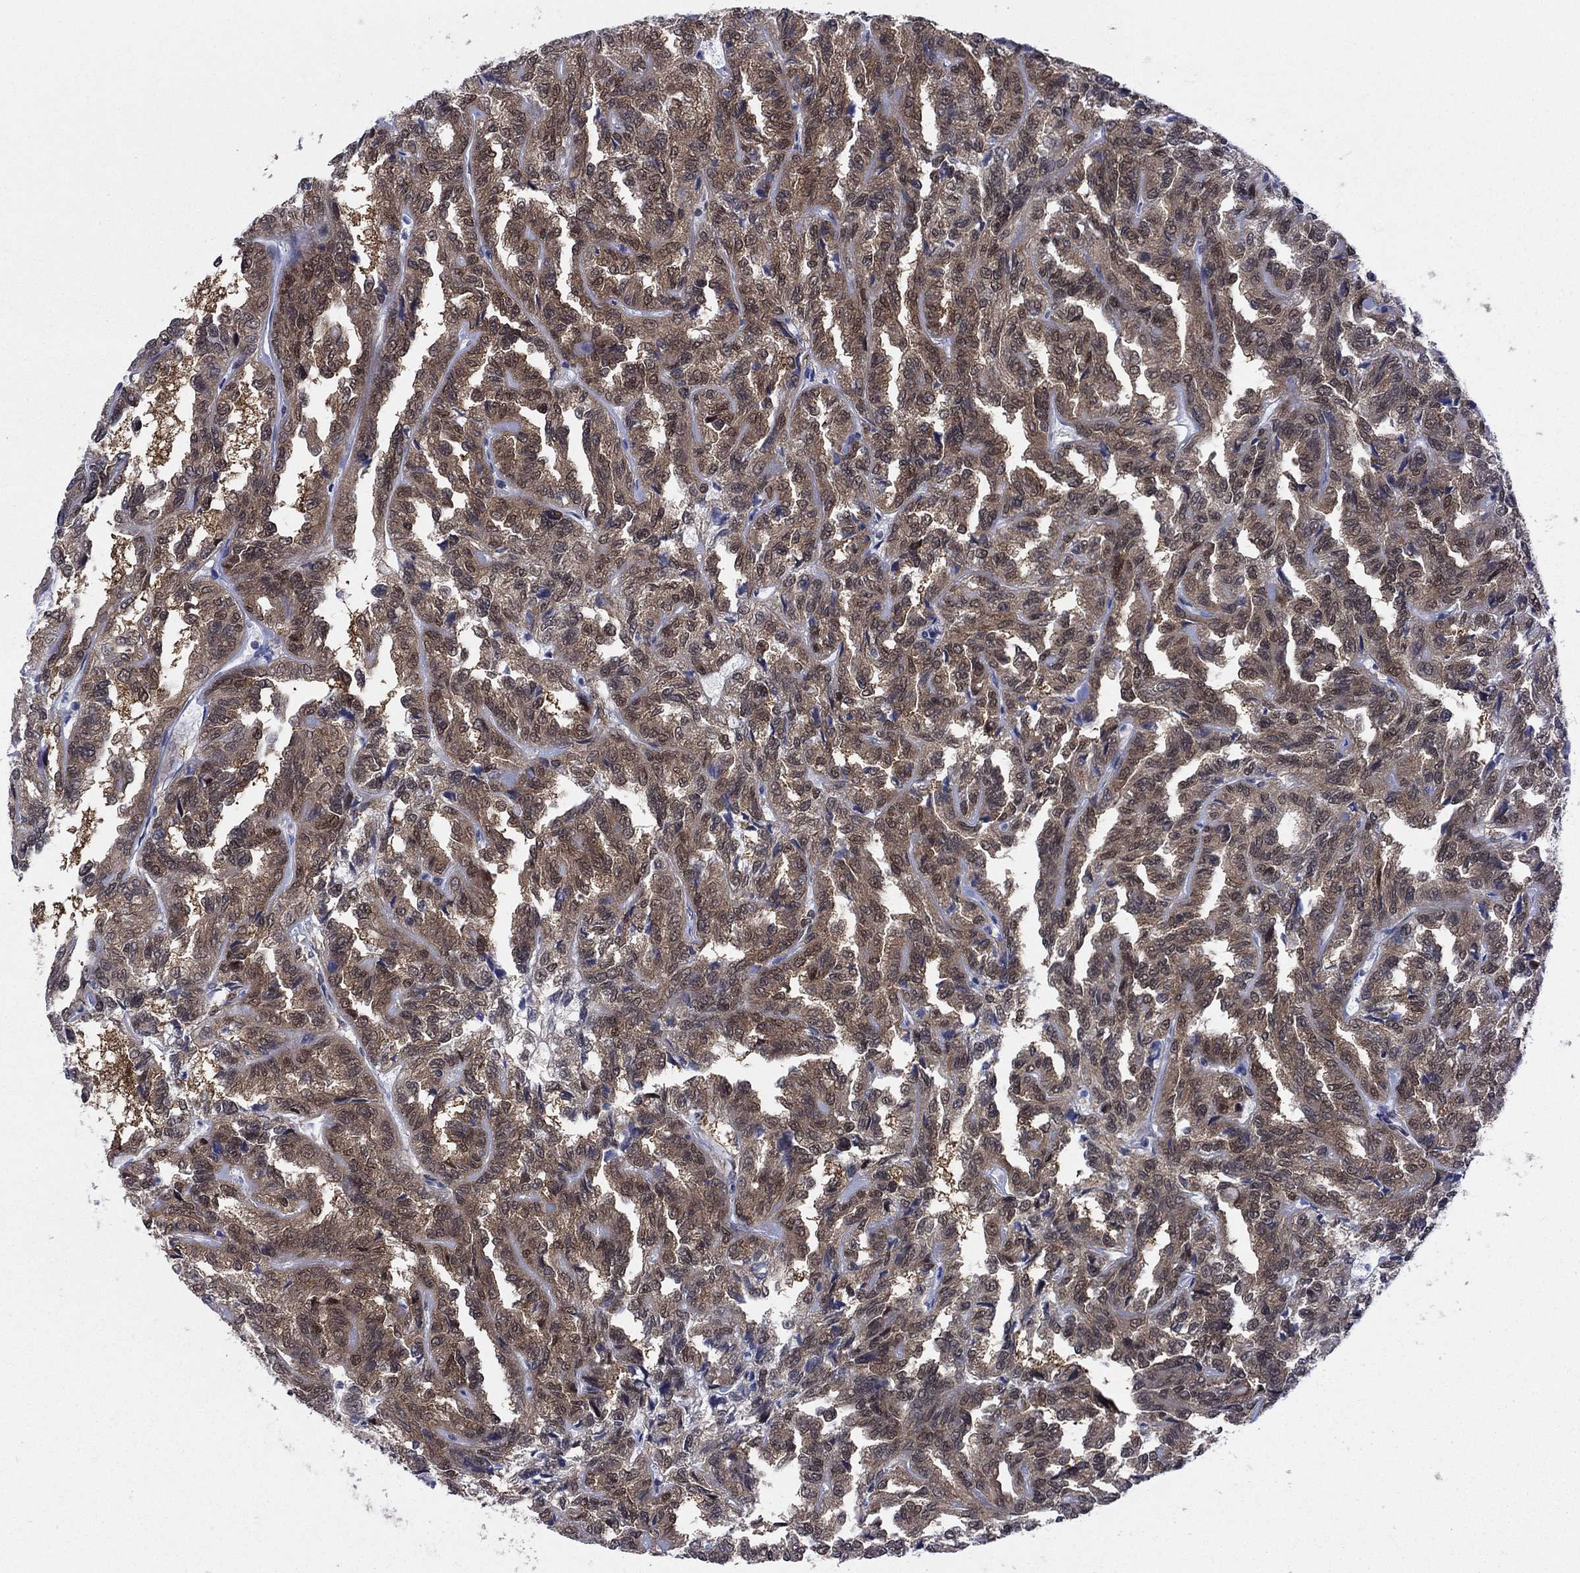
{"staining": {"intensity": "moderate", "quantity": "<25%", "location": "cytoplasmic/membranous"}, "tissue": "renal cancer", "cell_type": "Tumor cells", "image_type": "cancer", "snomed": [{"axis": "morphology", "description": "Adenocarcinoma, NOS"}, {"axis": "topography", "description": "Kidney"}], "caption": "Adenocarcinoma (renal) stained with a brown dye reveals moderate cytoplasmic/membranous positive positivity in approximately <25% of tumor cells.", "gene": "FKBP4", "patient": {"sex": "male", "age": 79}}